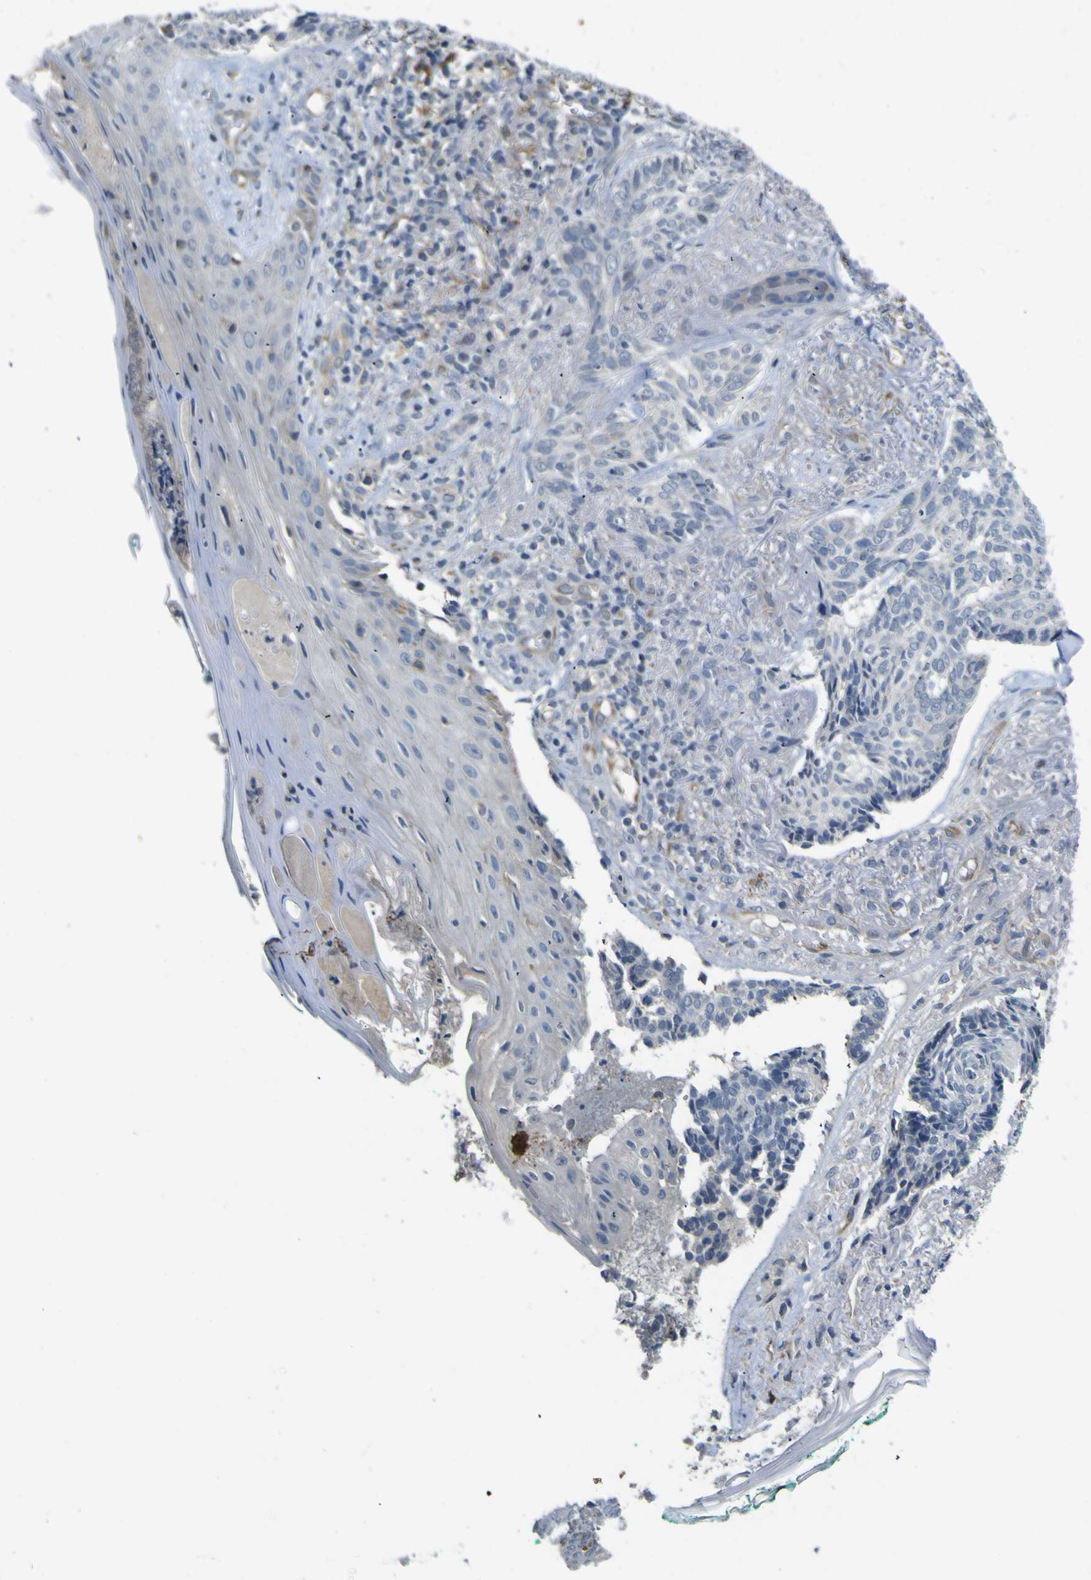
{"staining": {"intensity": "negative", "quantity": "none", "location": "none"}, "tissue": "skin cancer", "cell_type": "Tumor cells", "image_type": "cancer", "snomed": [{"axis": "morphology", "description": "Basal cell carcinoma"}, {"axis": "topography", "description": "Skin"}], "caption": "Tumor cells show no significant protein positivity in skin cancer. (Immunohistochemistry, brightfield microscopy, high magnification).", "gene": "LDLR", "patient": {"sex": "male", "age": 43}}